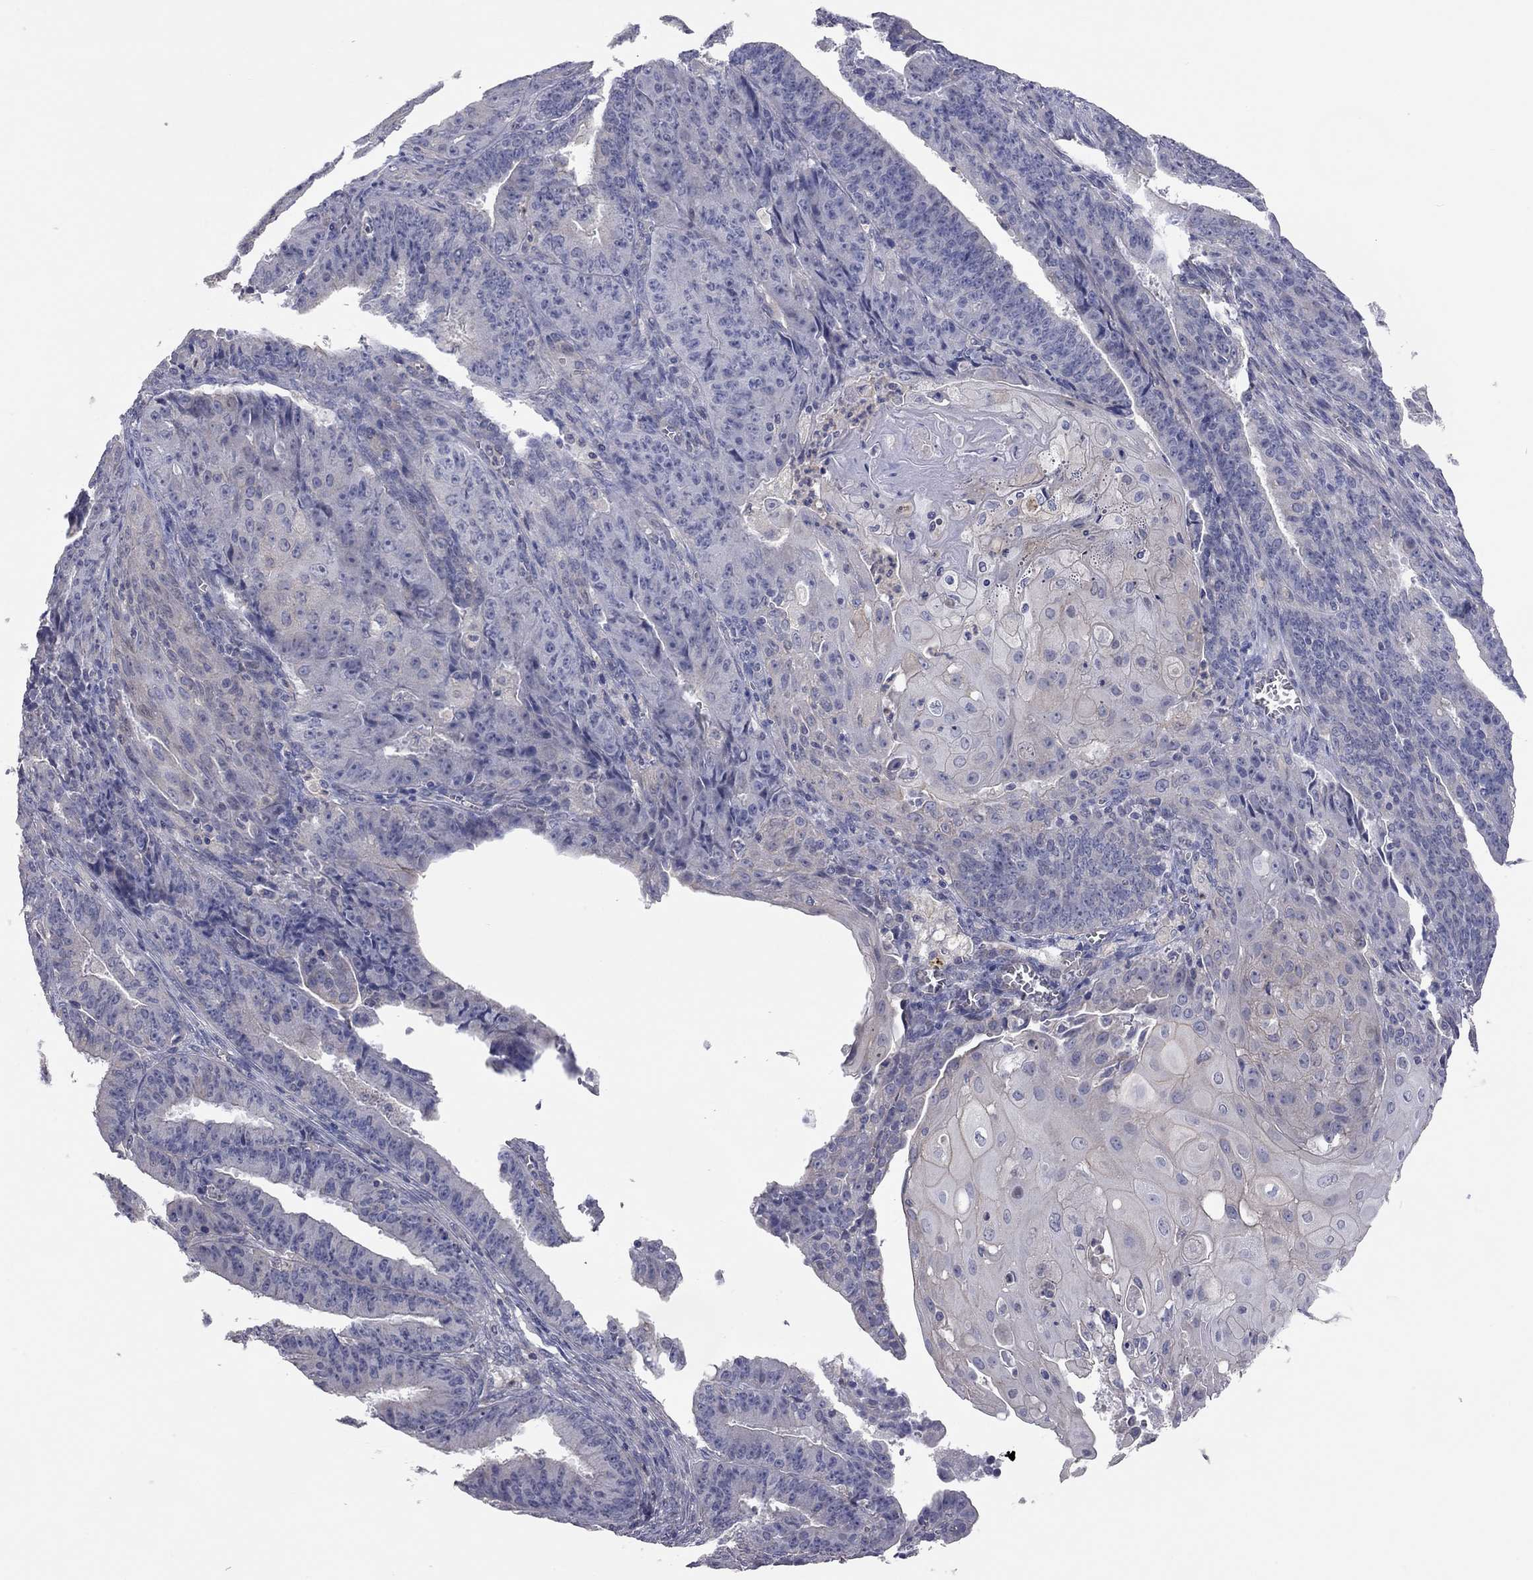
{"staining": {"intensity": "negative", "quantity": "none", "location": "none"}, "tissue": "ovarian cancer", "cell_type": "Tumor cells", "image_type": "cancer", "snomed": [{"axis": "morphology", "description": "Carcinoma, endometroid"}, {"axis": "topography", "description": "Ovary"}], "caption": "A micrograph of ovarian endometroid carcinoma stained for a protein reveals no brown staining in tumor cells.", "gene": "KCNB1", "patient": {"sex": "female", "age": 42}}